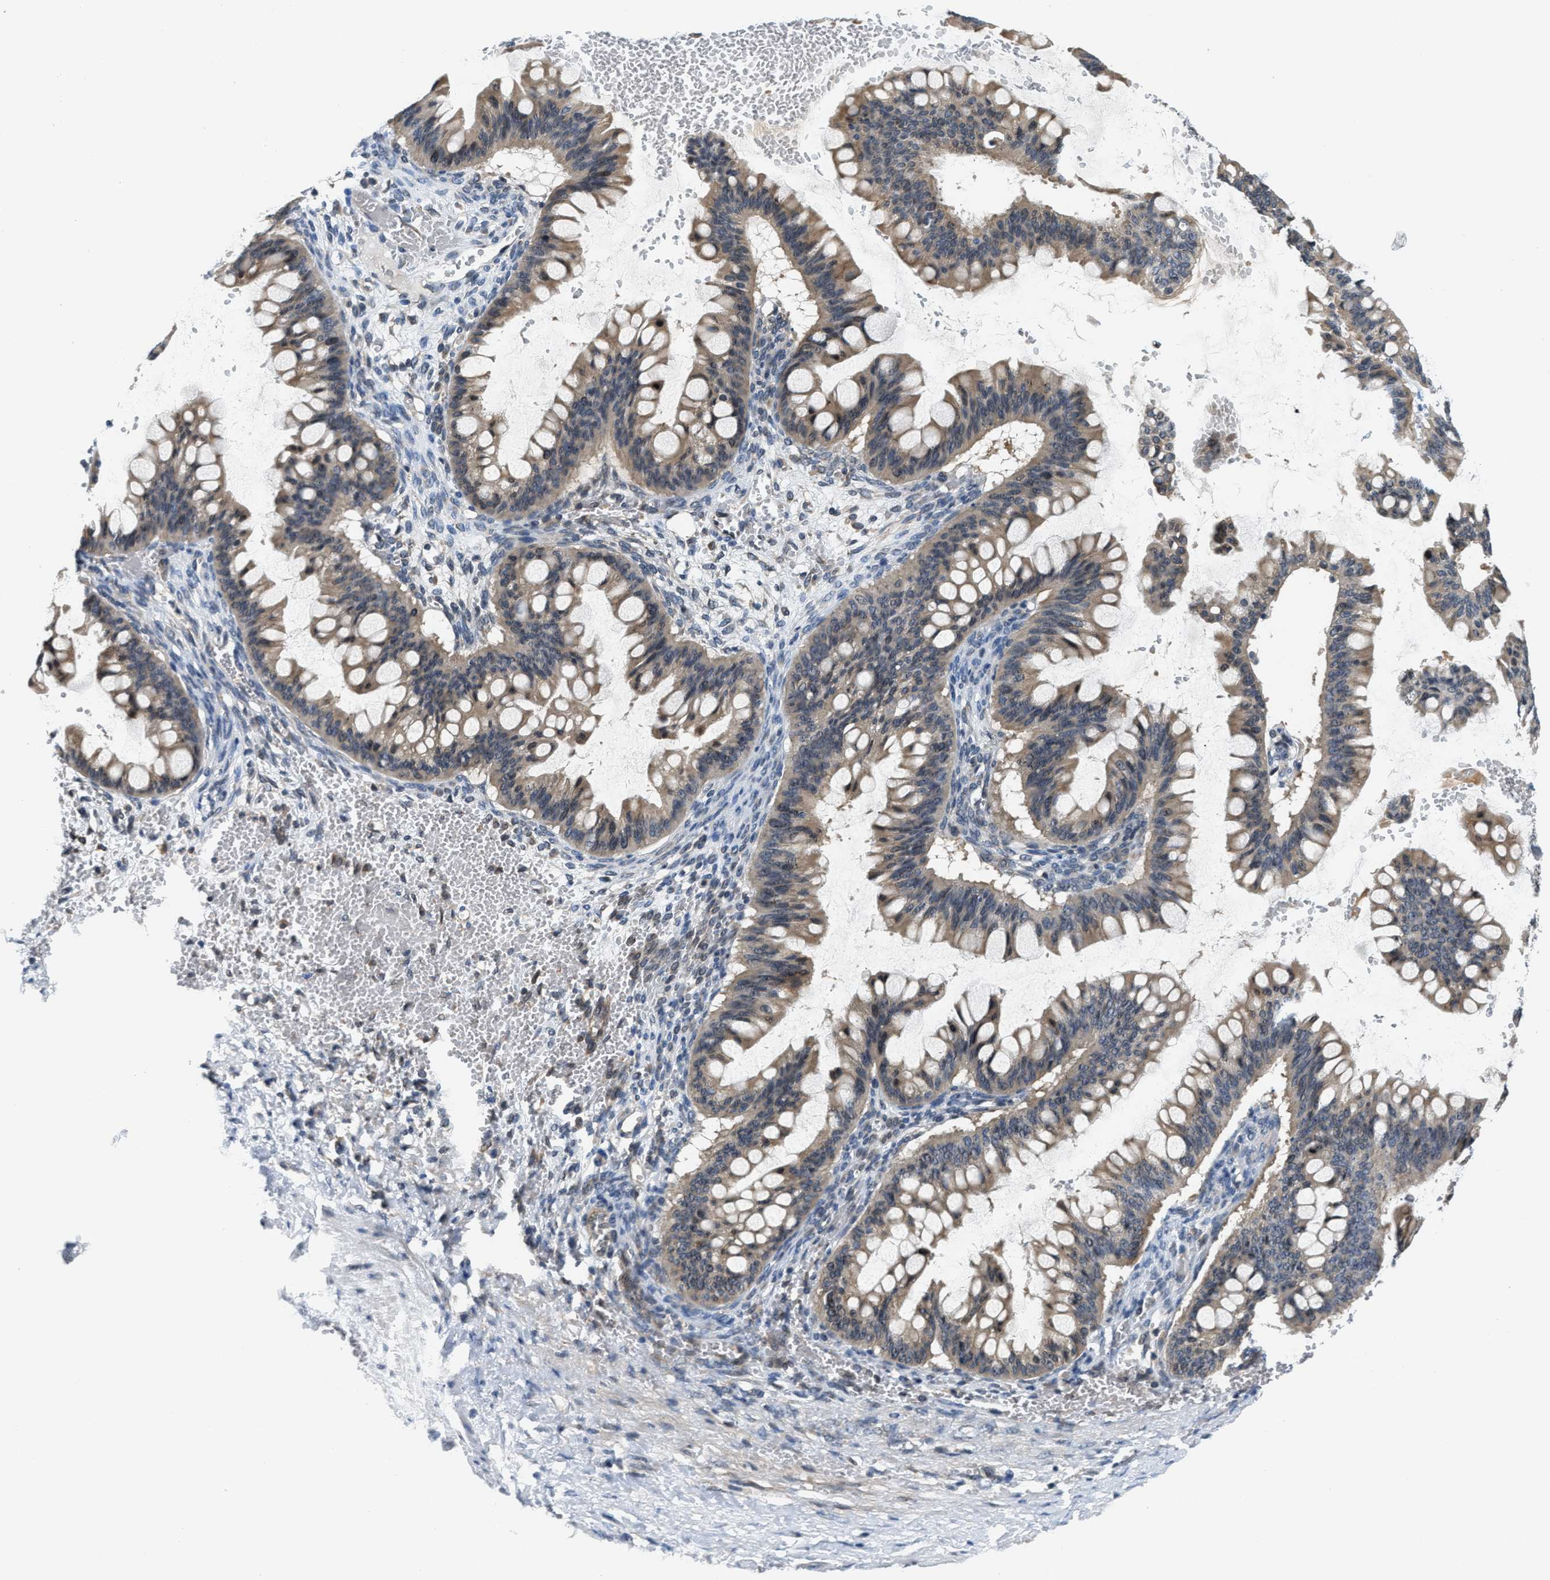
{"staining": {"intensity": "moderate", "quantity": ">75%", "location": "cytoplasmic/membranous"}, "tissue": "ovarian cancer", "cell_type": "Tumor cells", "image_type": "cancer", "snomed": [{"axis": "morphology", "description": "Cystadenocarcinoma, mucinous, NOS"}, {"axis": "topography", "description": "Ovary"}], "caption": "Brown immunohistochemical staining in ovarian mucinous cystadenocarcinoma demonstrates moderate cytoplasmic/membranous positivity in about >75% of tumor cells.", "gene": "RAB29", "patient": {"sex": "female", "age": 73}}